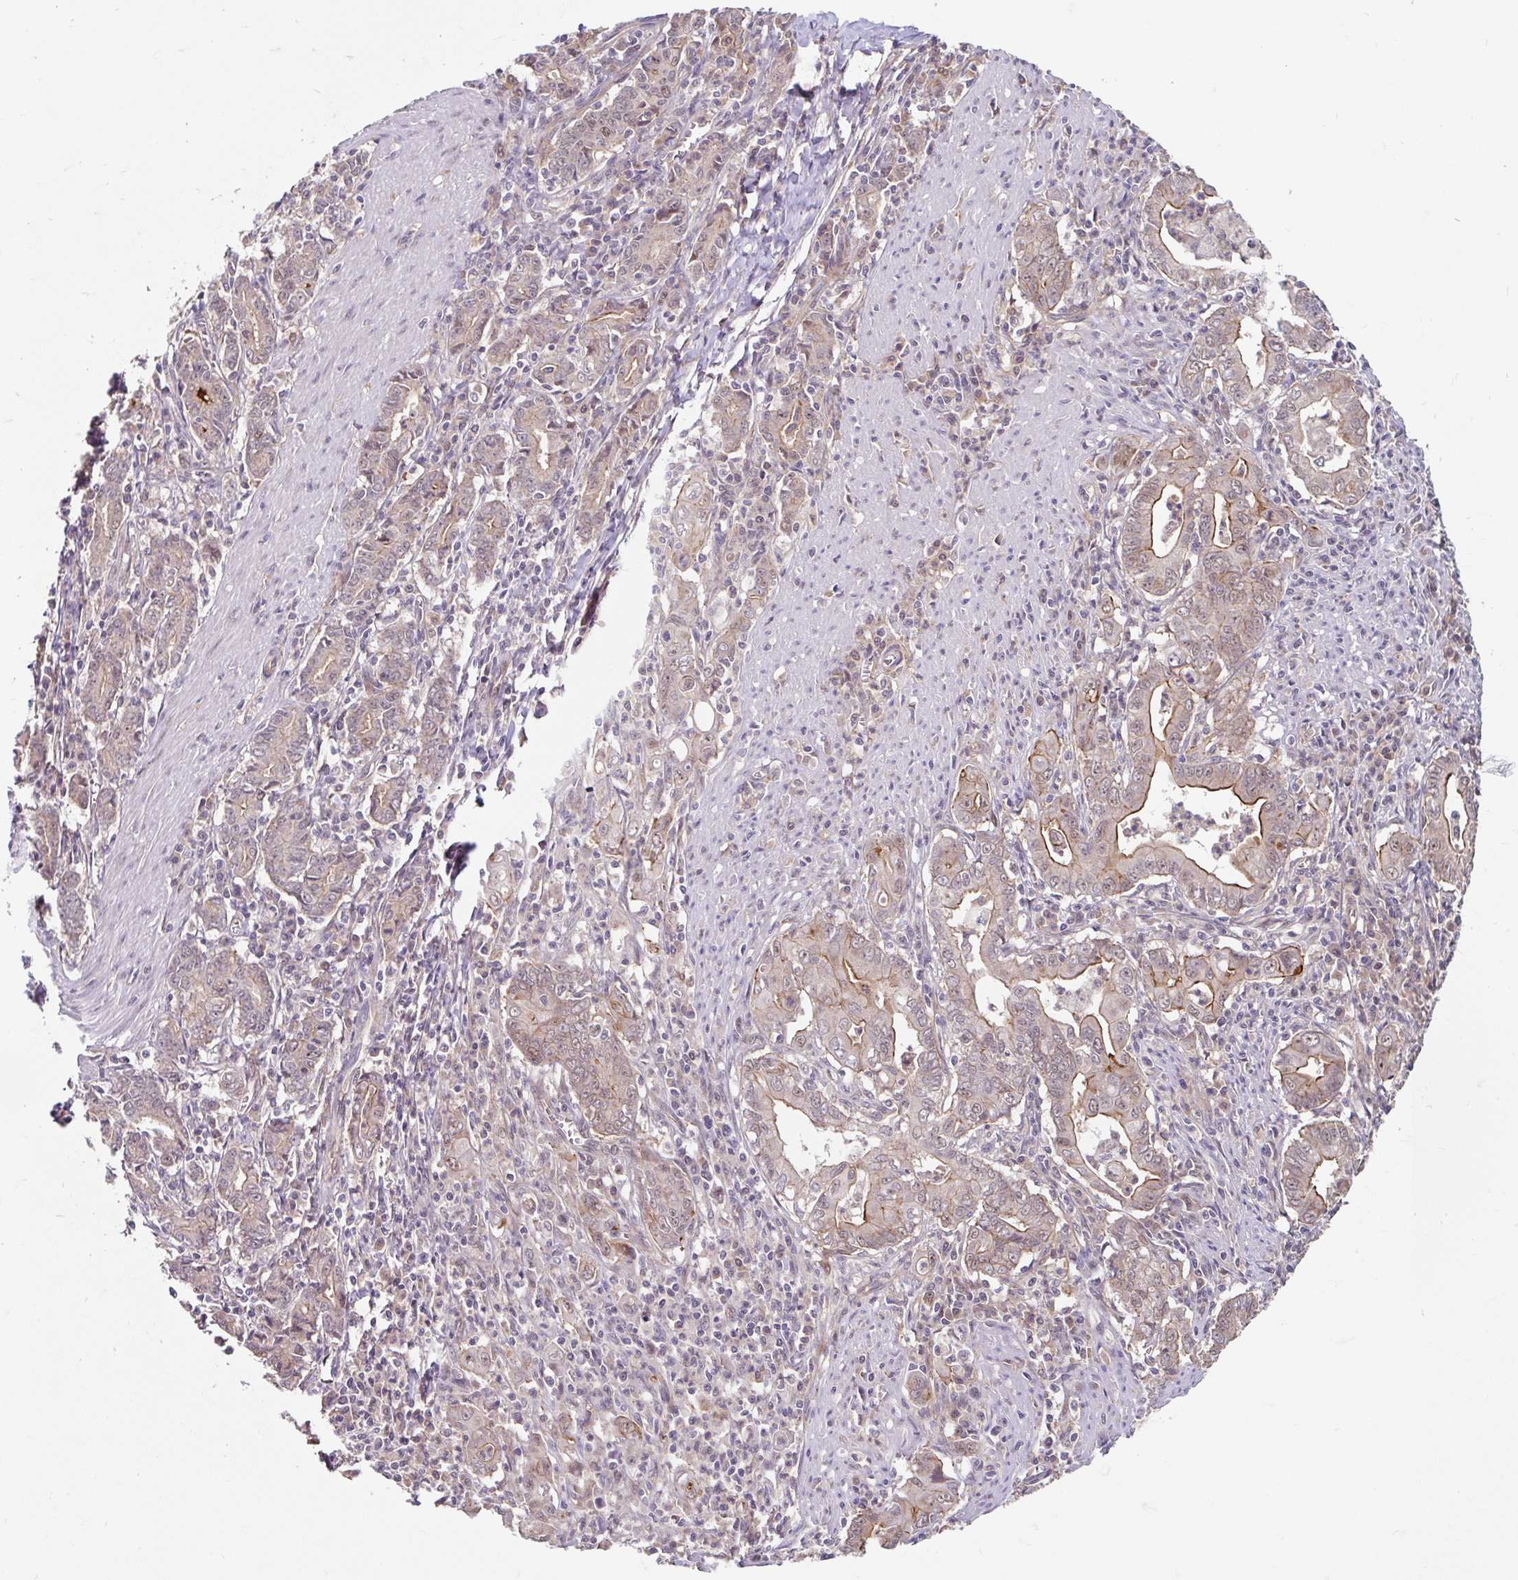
{"staining": {"intensity": "moderate", "quantity": "<25%", "location": "cytoplasmic/membranous"}, "tissue": "stomach cancer", "cell_type": "Tumor cells", "image_type": "cancer", "snomed": [{"axis": "morphology", "description": "Adenocarcinoma, NOS"}, {"axis": "topography", "description": "Stomach, upper"}], "caption": "This is an image of immunohistochemistry (IHC) staining of adenocarcinoma (stomach), which shows moderate staining in the cytoplasmic/membranous of tumor cells.", "gene": "STYXL1", "patient": {"sex": "female", "age": 79}}